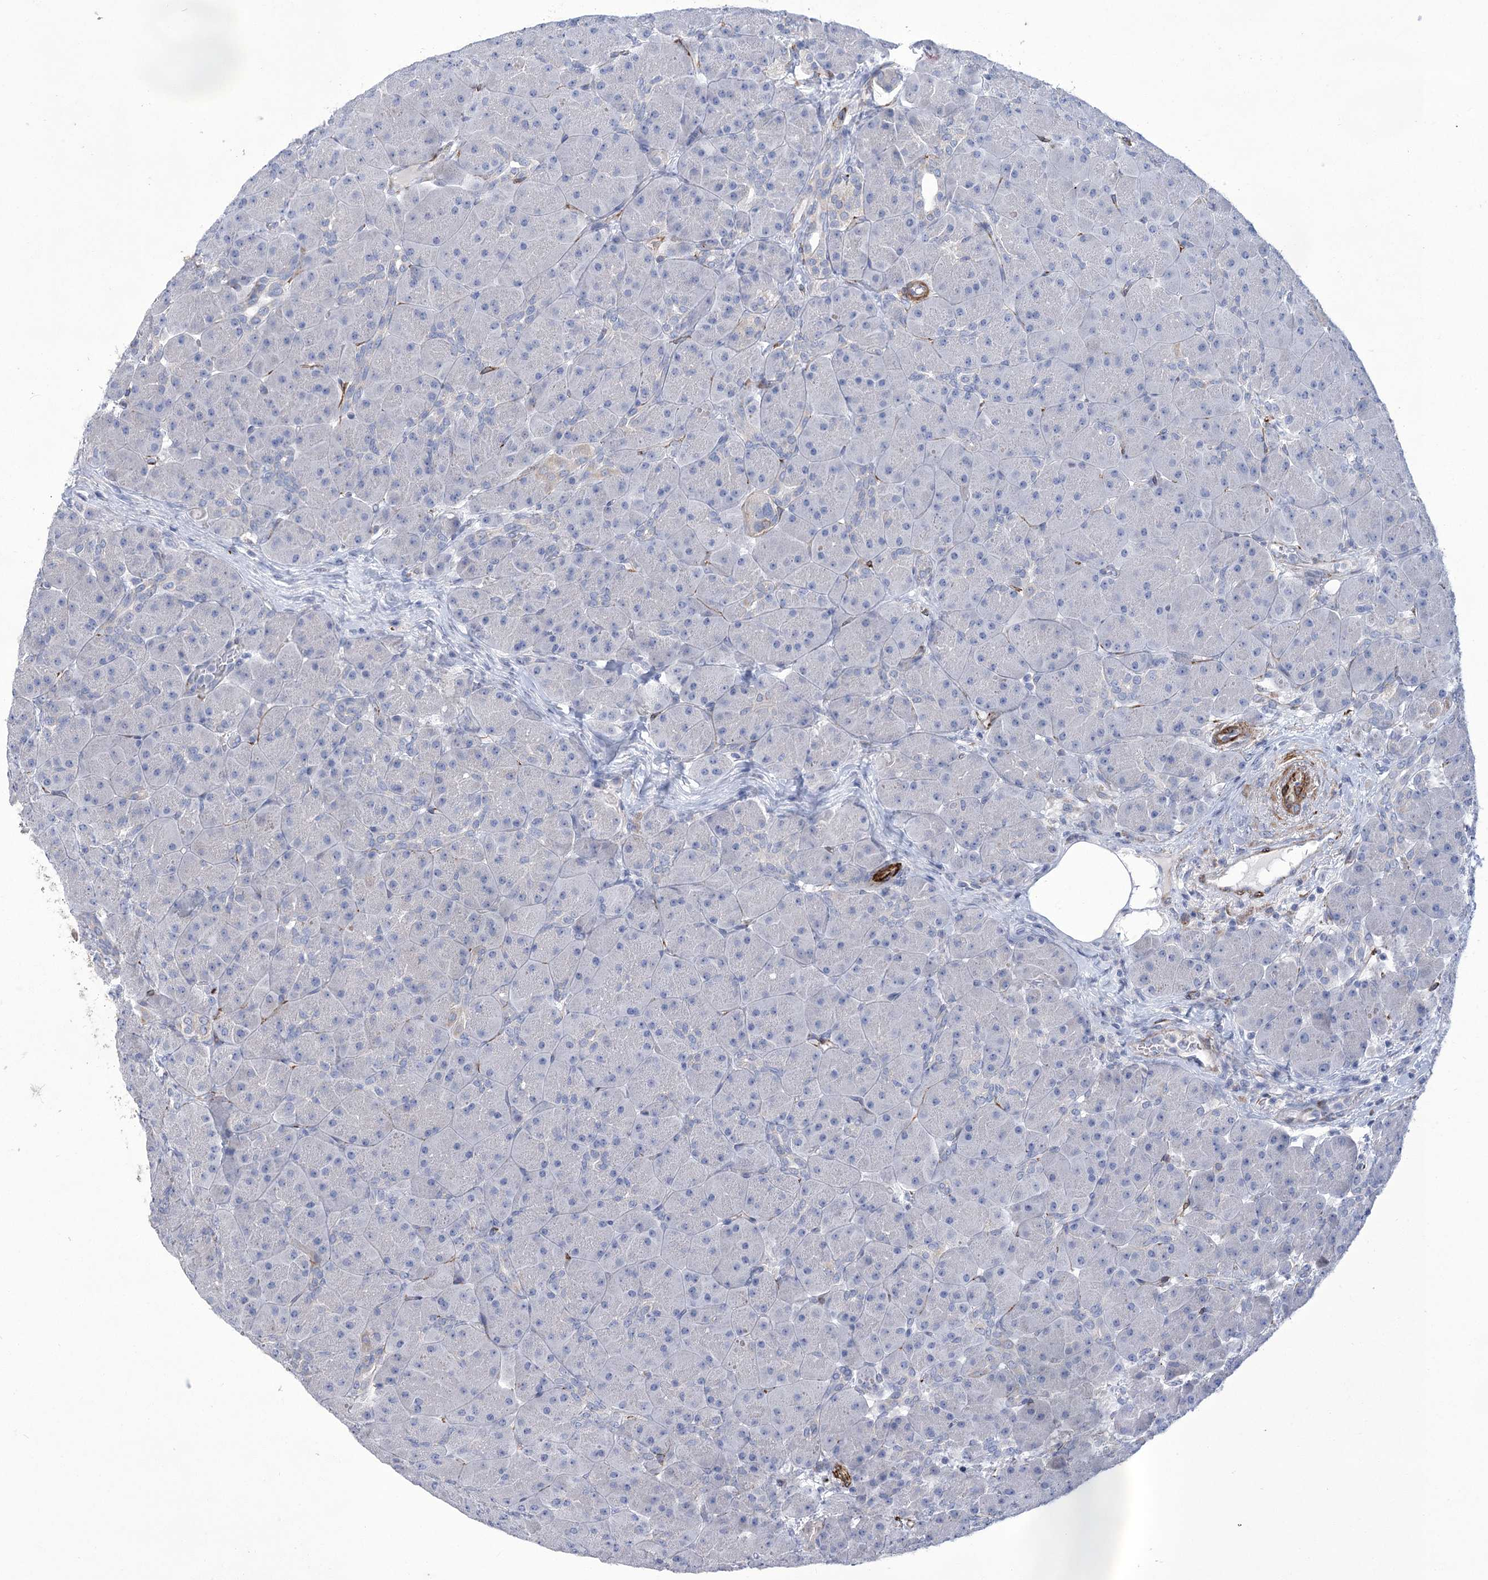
{"staining": {"intensity": "negative", "quantity": "none", "location": "none"}, "tissue": "pancreas", "cell_type": "Exocrine glandular cells", "image_type": "normal", "snomed": [{"axis": "morphology", "description": "Normal tissue, NOS"}, {"axis": "topography", "description": "Pancreas"}], "caption": "Pancreas was stained to show a protein in brown. There is no significant staining in exocrine glandular cells. (DAB (3,3'-diaminobenzidine) IHC, high magnification).", "gene": "ANGPTL3", "patient": {"sex": "male", "age": 66}}